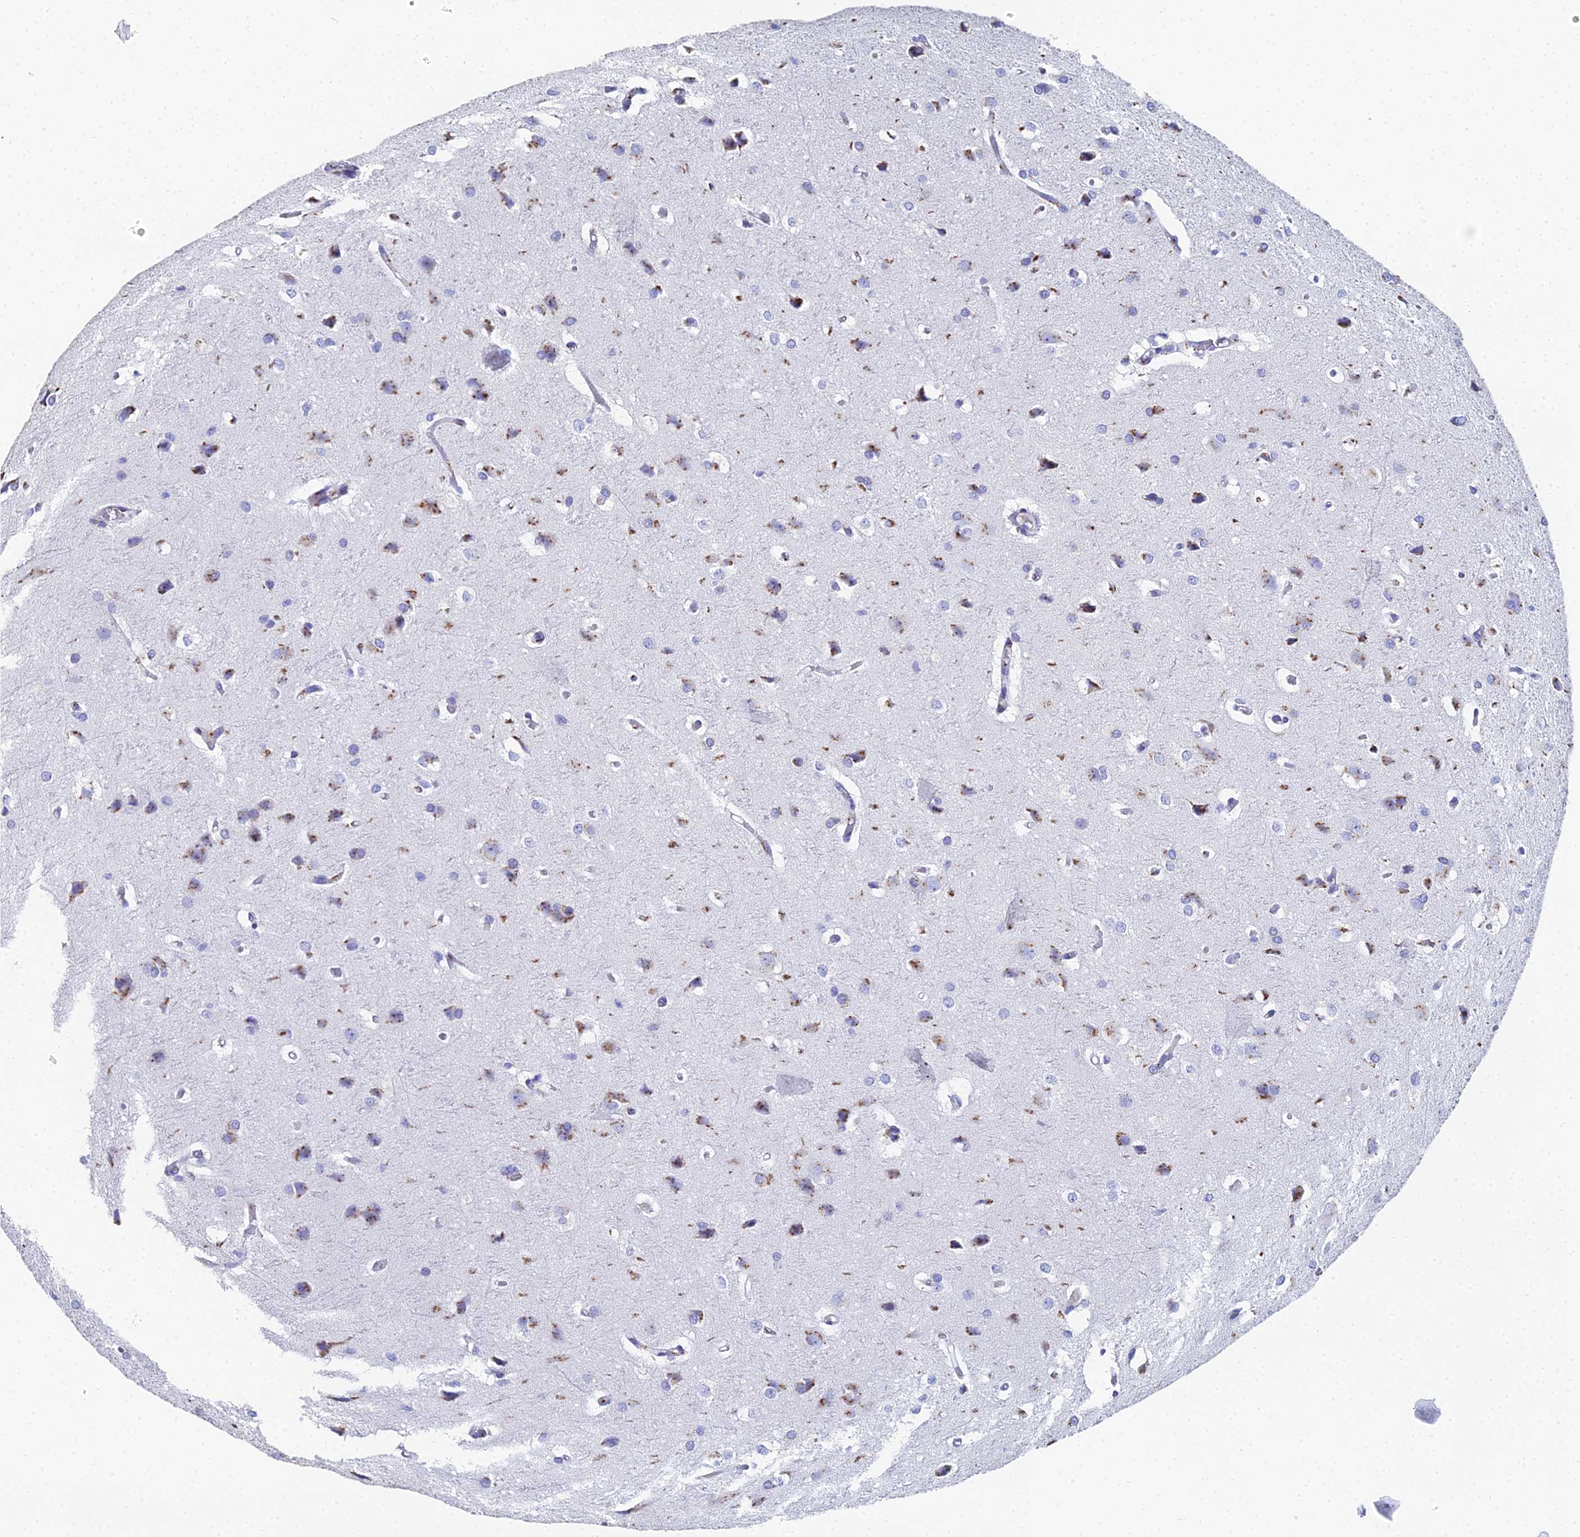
{"staining": {"intensity": "moderate", "quantity": "<25%", "location": "cytoplasmic/membranous"}, "tissue": "glioma", "cell_type": "Tumor cells", "image_type": "cancer", "snomed": [{"axis": "morphology", "description": "Glioma, malignant, High grade"}, {"axis": "topography", "description": "Brain"}], "caption": "Protein analysis of glioma tissue demonstrates moderate cytoplasmic/membranous positivity in approximately <25% of tumor cells.", "gene": "ENSG00000268674", "patient": {"sex": "female", "age": 50}}